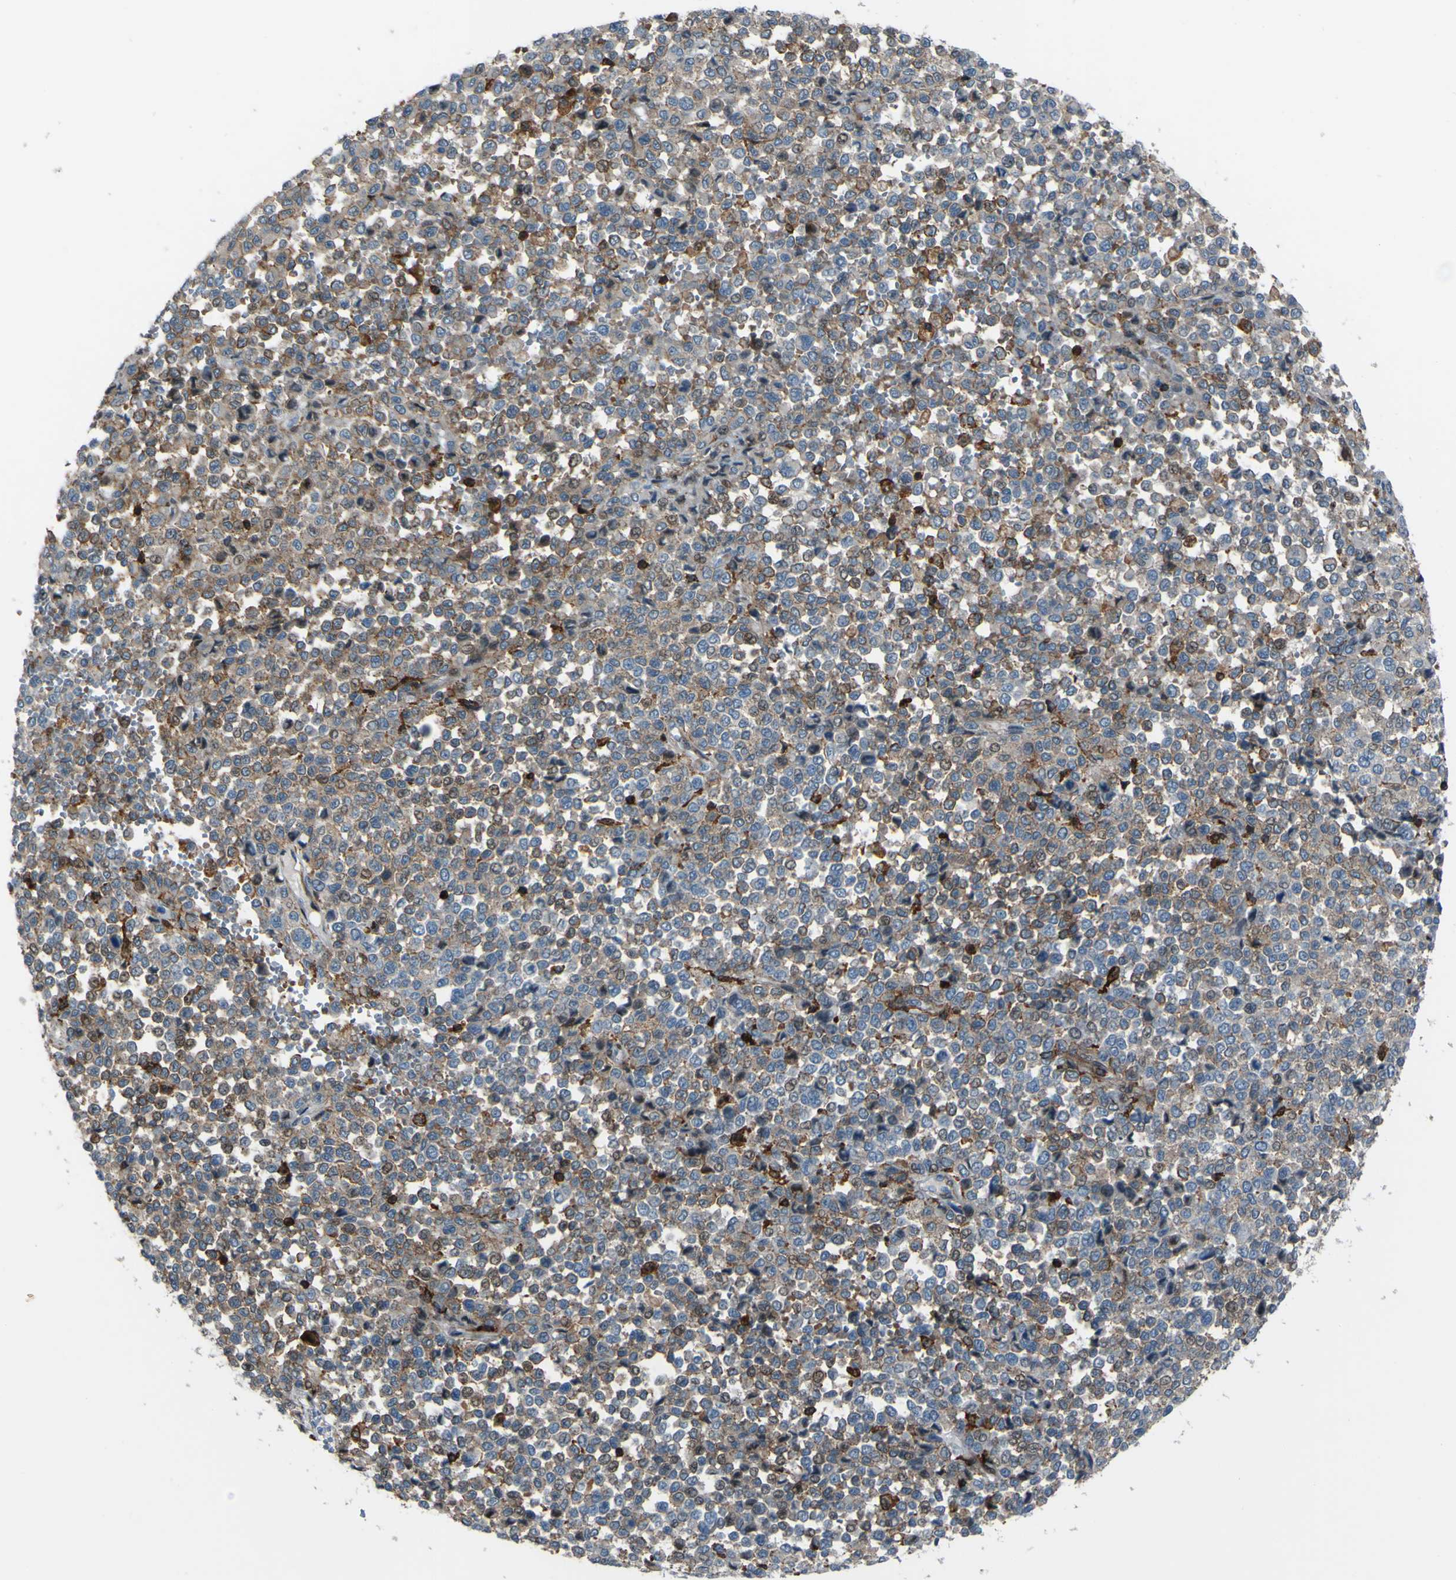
{"staining": {"intensity": "weak", "quantity": "25%-75%", "location": "cytoplasmic/membranous"}, "tissue": "melanoma", "cell_type": "Tumor cells", "image_type": "cancer", "snomed": [{"axis": "morphology", "description": "Malignant melanoma, Metastatic site"}, {"axis": "topography", "description": "Pancreas"}], "caption": "A low amount of weak cytoplasmic/membranous positivity is seen in about 25%-75% of tumor cells in malignant melanoma (metastatic site) tissue. (DAB IHC with brightfield microscopy, high magnification).", "gene": "PCDHB5", "patient": {"sex": "female", "age": 30}}